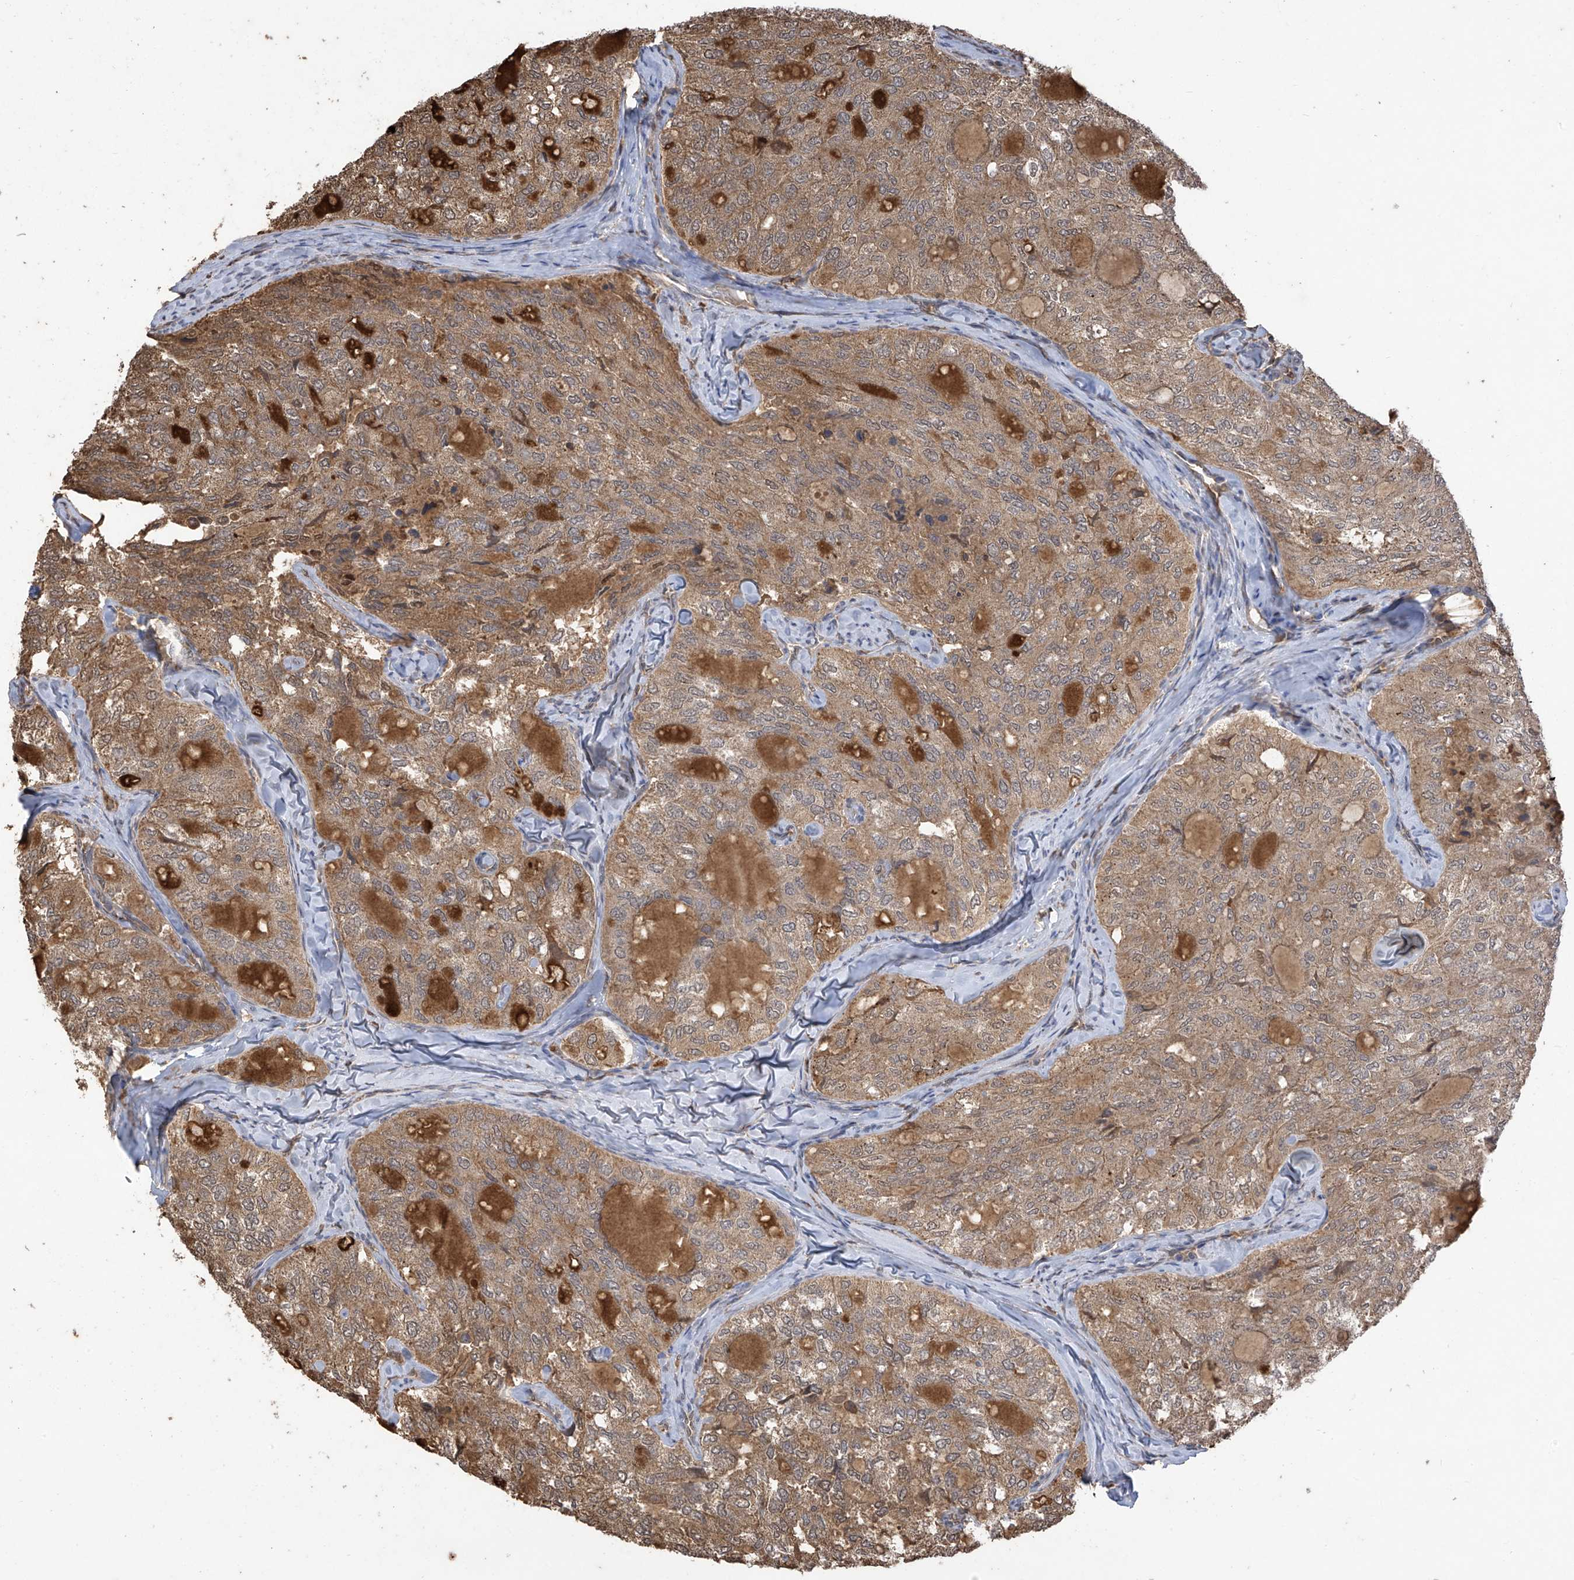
{"staining": {"intensity": "moderate", "quantity": ">75%", "location": "cytoplasmic/membranous"}, "tissue": "thyroid cancer", "cell_type": "Tumor cells", "image_type": "cancer", "snomed": [{"axis": "morphology", "description": "Follicular adenoma carcinoma, NOS"}, {"axis": "topography", "description": "Thyroid gland"}], "caption": "Tumor cells demonstrate medium levels of moderate cytoplasmic/membranous positivity in about >75% of cells in thyroid cancer (follicular adenoma carcinoma). (brown staining indicates protein expression, while blue staining denotes nuclei).", "gene": "PNPT1", "patient": {"sex": "male", "age": 75}}